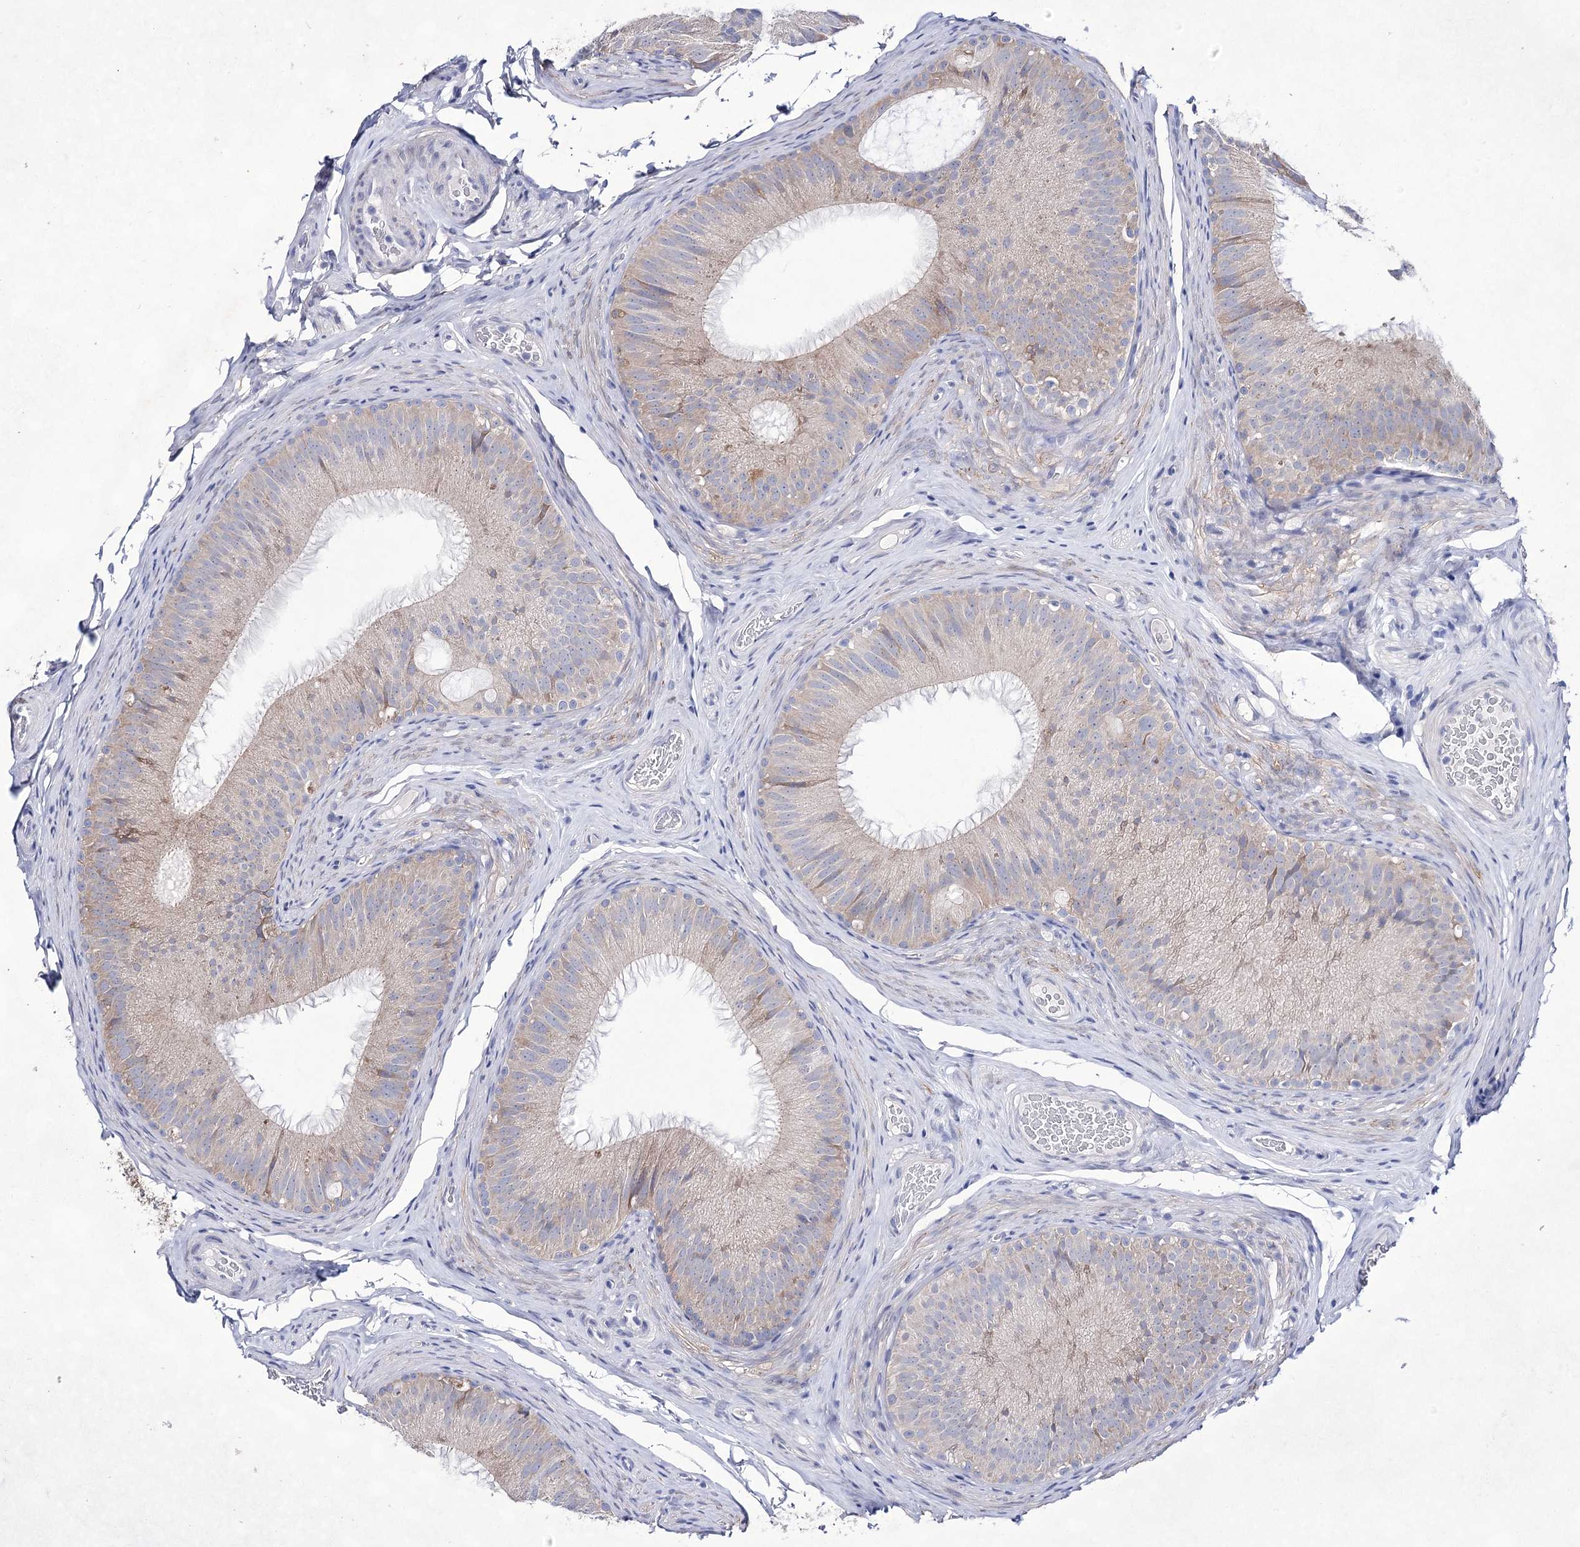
{"staining": {"intensity": "weak", "quantity": "<25%", "location": "cytoplasmic/membranous"}, "tissue": "epididymis", "cell_type": "Glandular cells", "image_type": "normal", "snomed": [{"axis": "morphology", "description": "Normal tissue, NOS"}, {"axis": "topography", "description": "Epididymis"}], "caption": "DAB immunohistochemical staining of normal epididymis exhibits no significant staining in glandular cells. The staining was performed using DAB to visualize the protein expression in brown, while the nuclei were stained in blue with hematoxylin (Magnification: 20x).", "gene": "UGDH", "patient": {"sex": "male", "age": 34}}